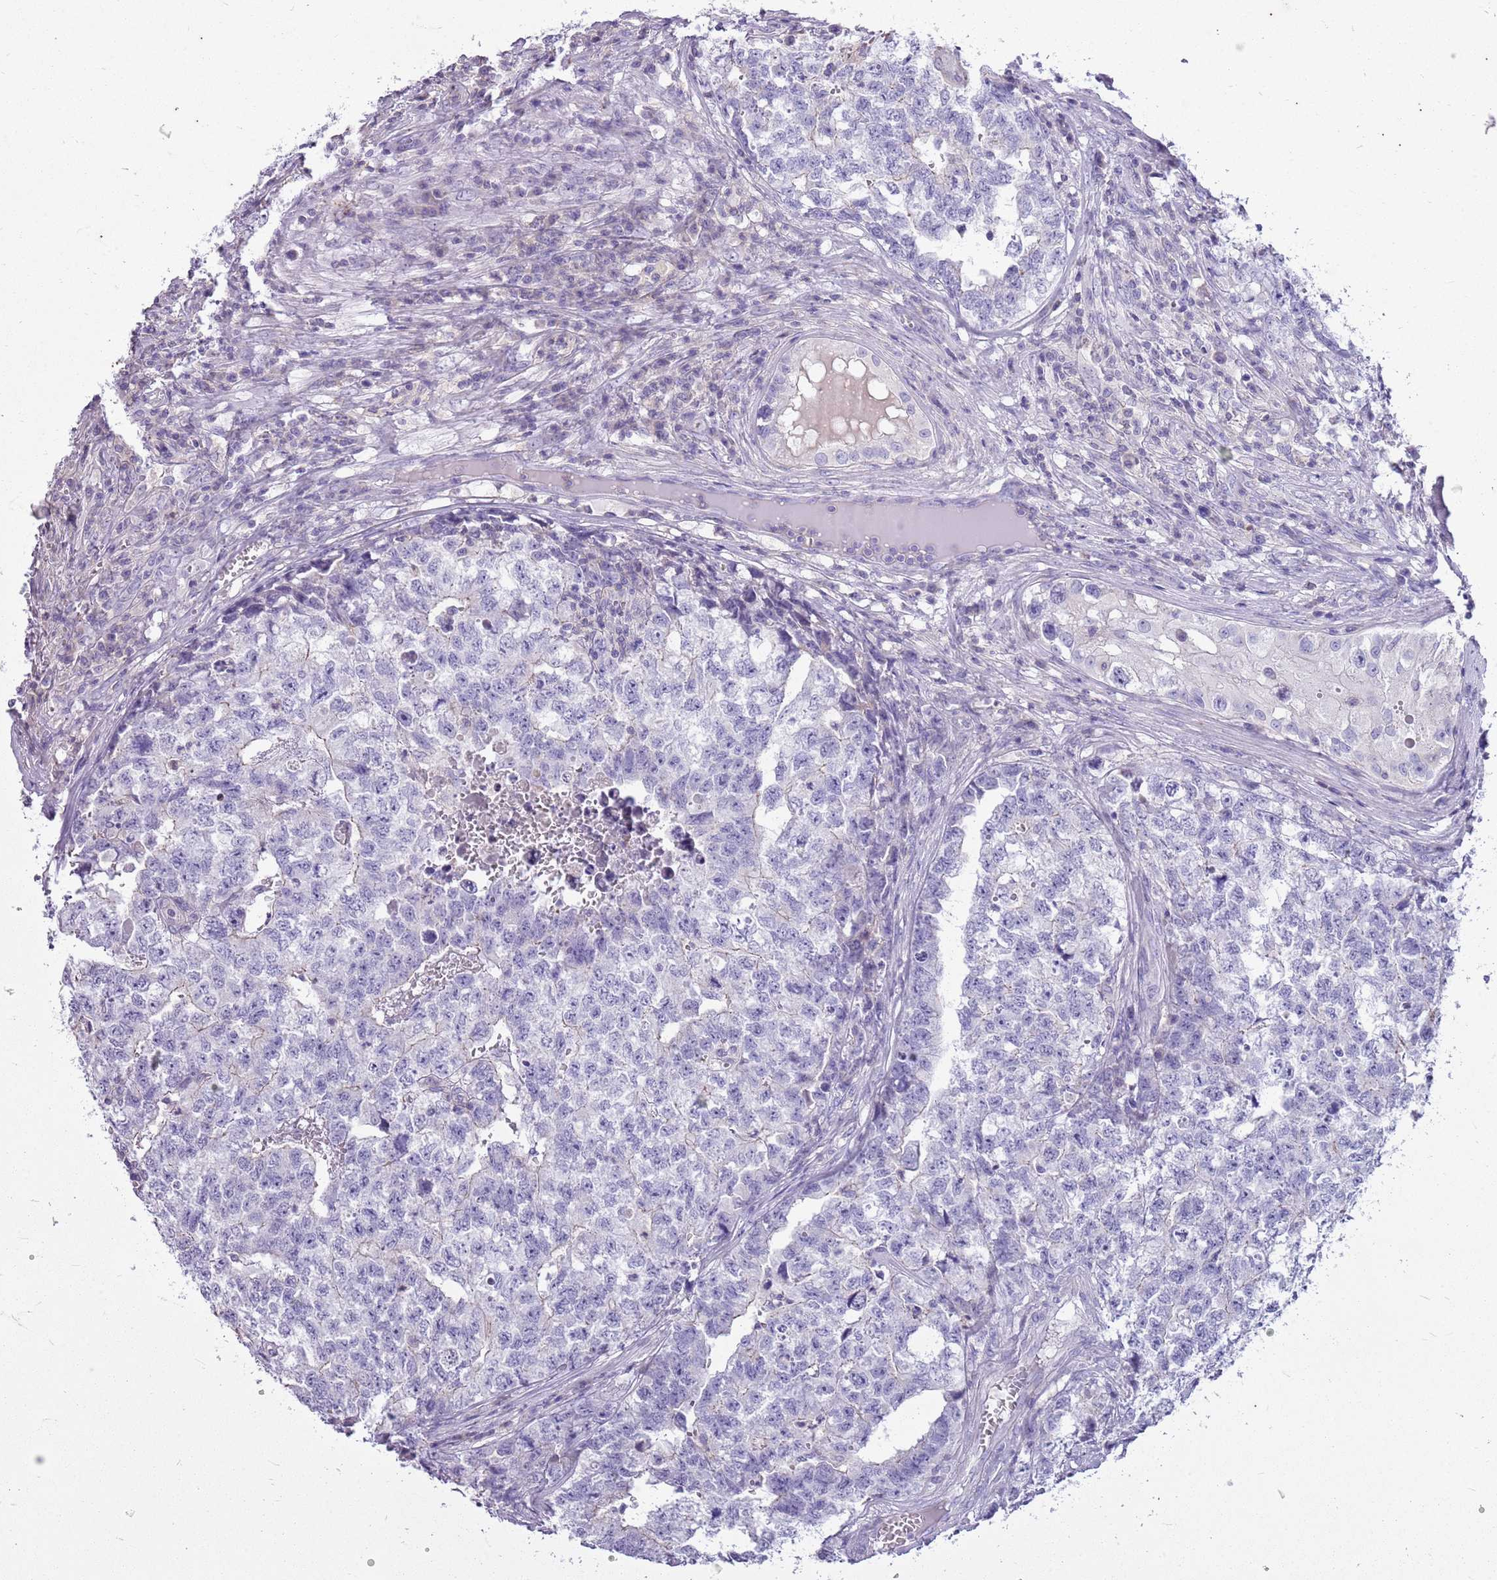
{"staining": {"intensity": "negative", "quantity": "none", "location": "none"}, "tissue": "testis cancer", "cell_type": "Tumor cells", "image_type": "cancer", "snomed": [{"axis": "morphology", "description": "Carcinoma, Embryonal, NOS"}, {"axis": "topography", "description": "Testis"}], "caption": "An immunohistochemistry (IHC) histopathology image of testis cancer is shown. There is no staining in tumor cells of testis cancer.", "gene": "CNPPD1", "patient": {"sex": "male", "age": 31}}